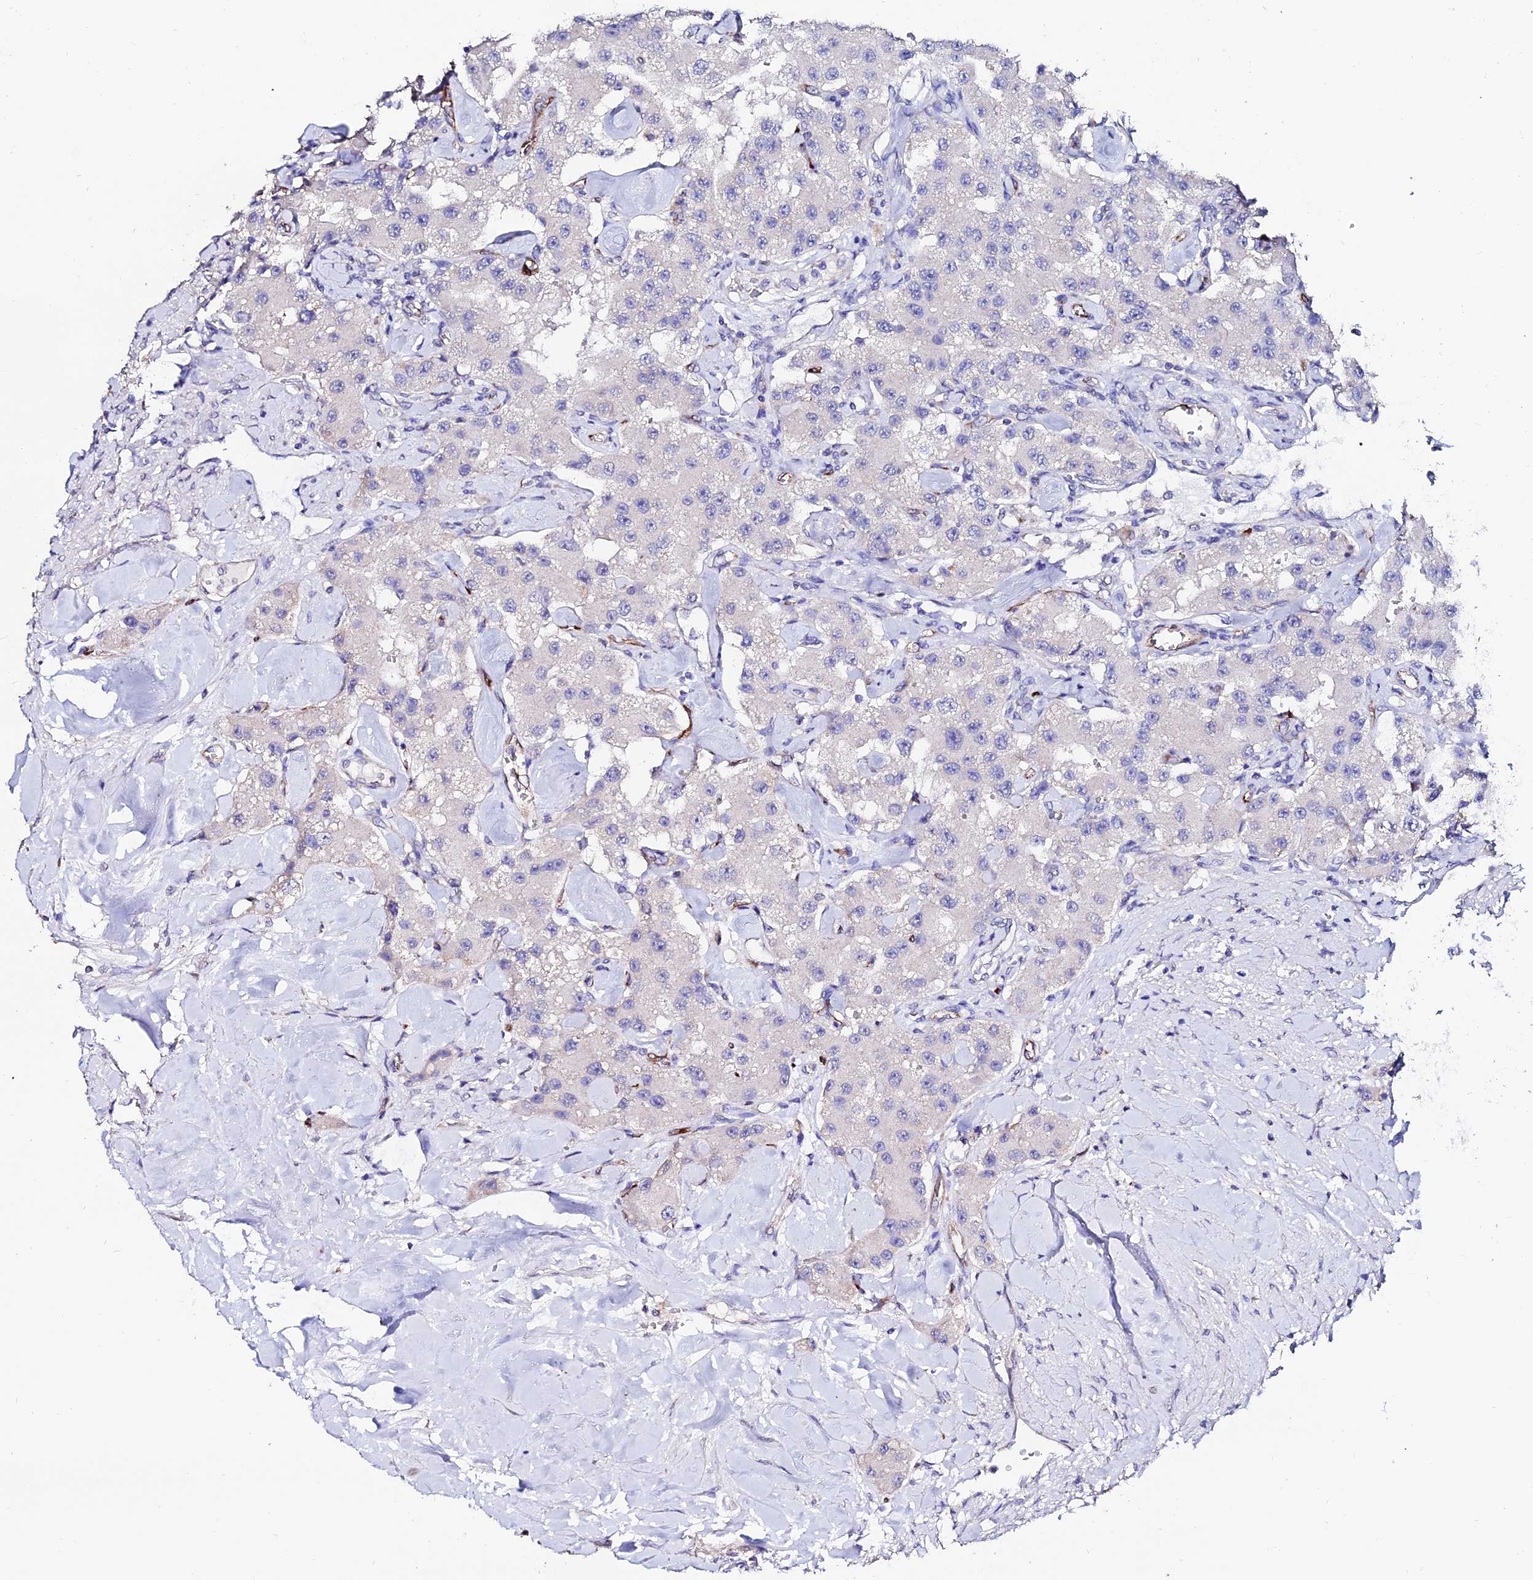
{"staining": {"intensity": "negative", "quantity": "none", "location": "none"}, "tissue": "carcinoid", "cell_type": "Tumor cells", "image_type": "cancer", "snomed": [{"axis": "morphology", "description": "Carcinoid, malignant, NOS"}, {"axis": "topography", "description": "Pancreas"}], "caption": "This is a photomicrograph of IHC staining of malignant carcinoid, which shows no expression in tumor cells.", "gene": "ESM1", "patient": {"sex": "male", "age": 41}}